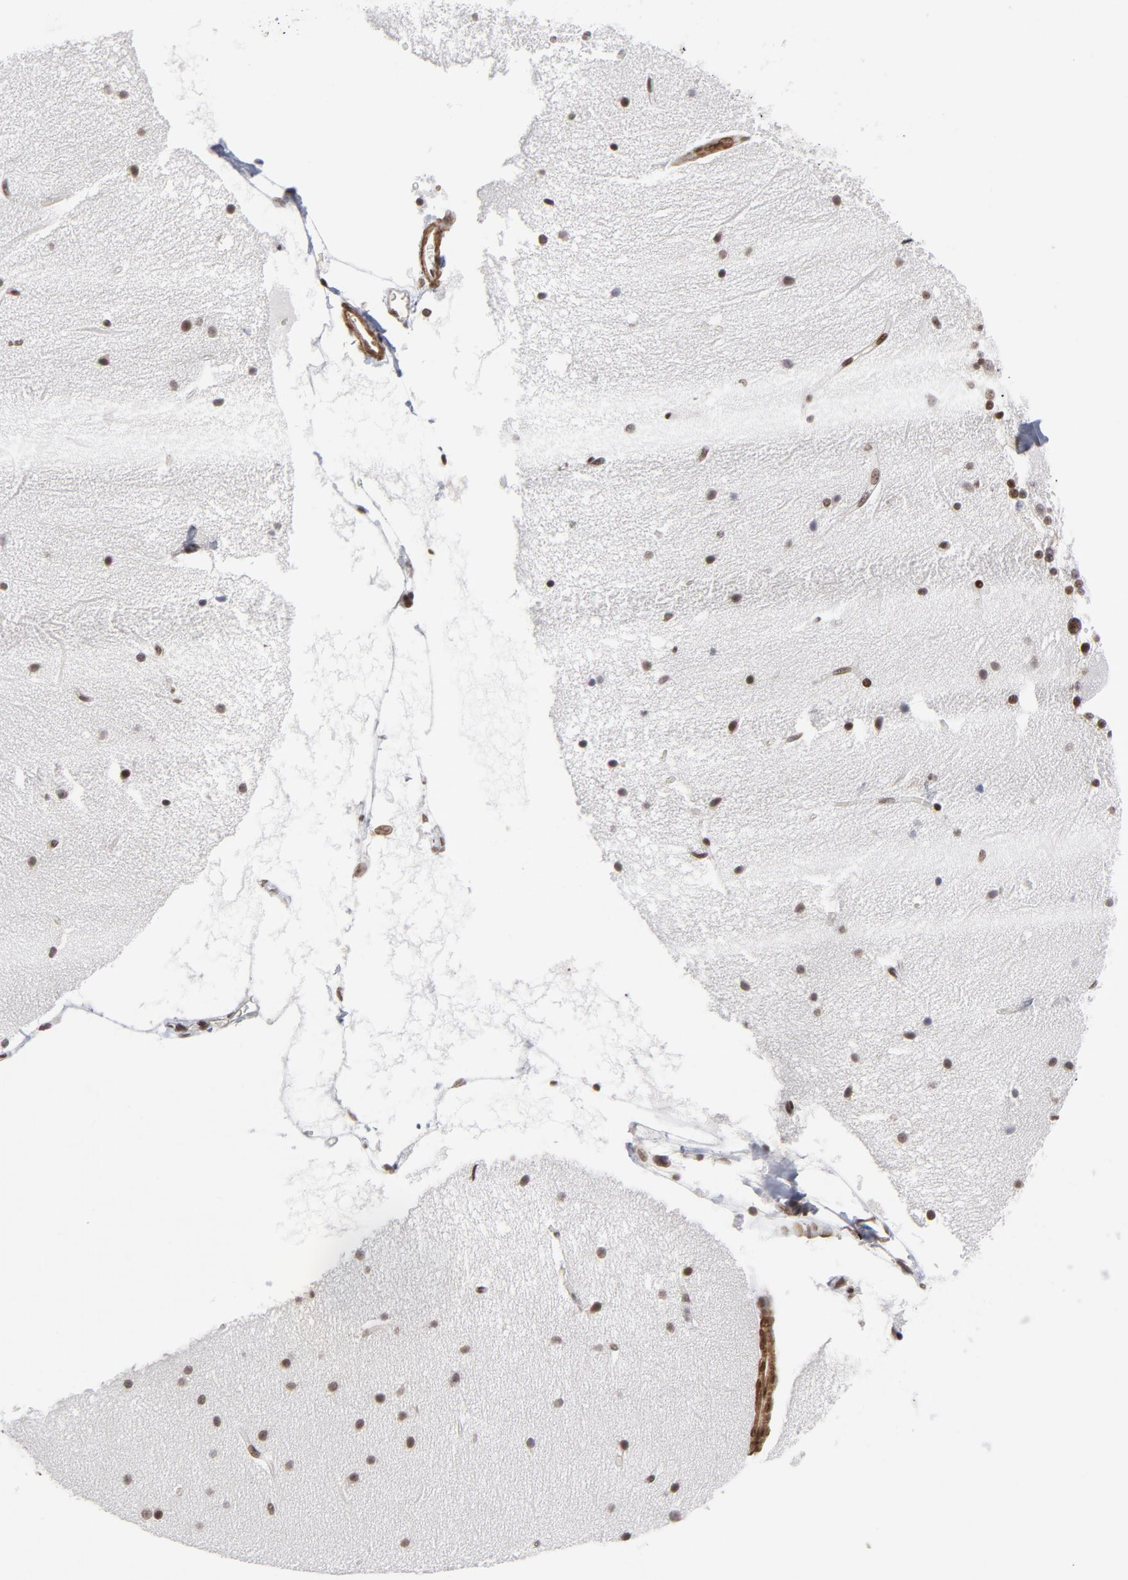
{"staining": {"intensity": "strong", "quantity": ">75%", "location": "nuclear"}, "tissue": "cerebellum", "cell_type": "Cells in granular layer", "image_type": "normal", "snomed": [{"axis": "morphology", "description": "Normal tissue, NOS"}, {"axis": "topography", "description": "Cerebellum"}], "caption": "Immunohistochemical staining of unremarkable cerebellum demonstrates >75% levels of strong nuclear protein expression in approximately >75% of cells in granular layer. Nuclei are stained in blue.", "gene": "CTCF", "patient": {"sex": "female", "age": 54}}